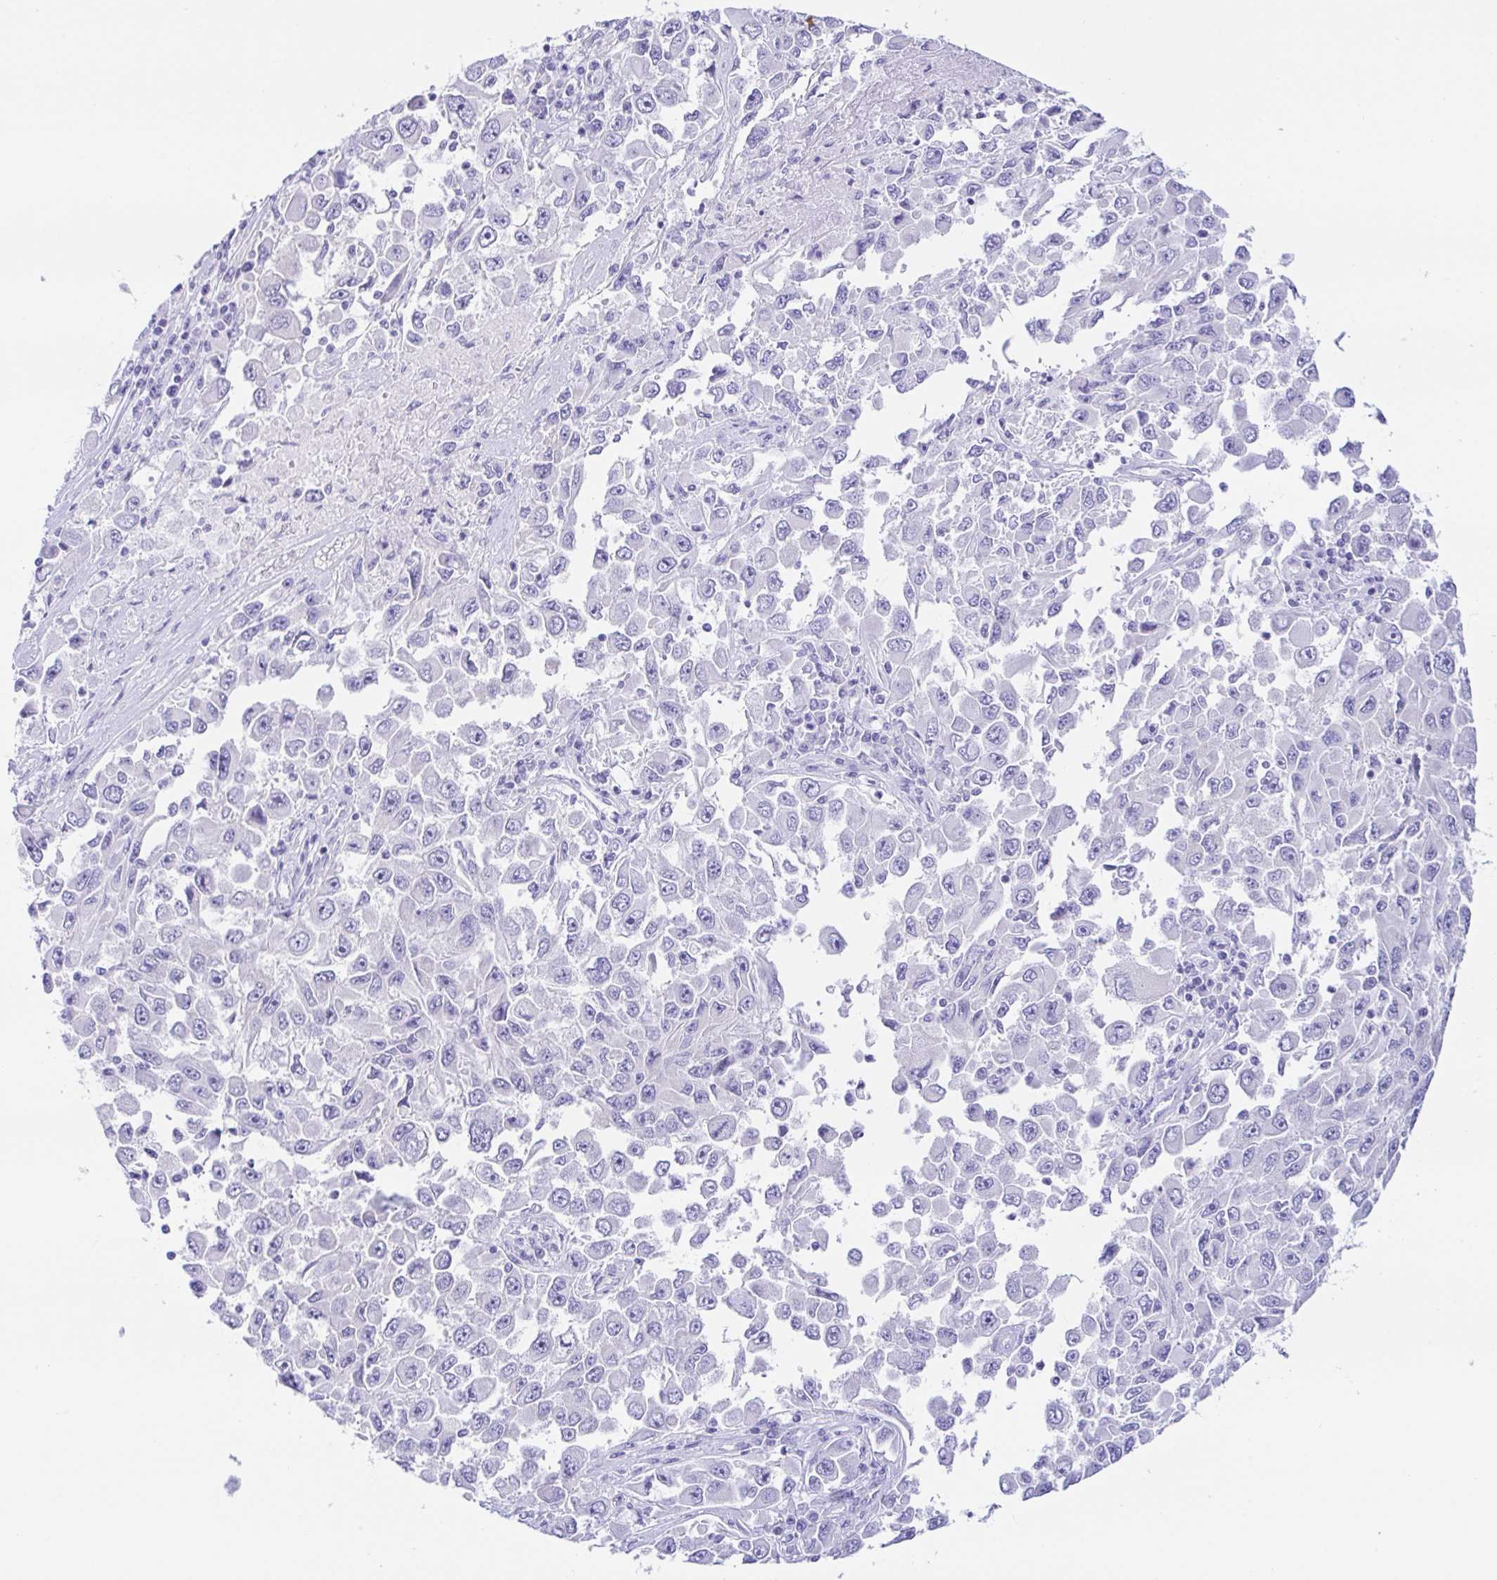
{"staining": {"intensity": "negative", "quantity": "none", "location": "none"}, "tissue": "melanoma", "cell_type": "Tumor cells", "image_type": "cancer", "snomed": [{"axis": "morphology", "description": "Malignant melanoma, Metastatic site"}, {"axis": "topography", "description": "Lymph node"}], "caption": "Immunohistochemical staining of malignant melanoma (metastatic site) displays no significant staining in tumor cells. (Brightfield microscopy of DAB (3,3'-diaminobenzidine) immunohistochemistry (IHC) at high magnification).", "gene": "PAX8", "patient": {"sex": "female", "age": 67}}